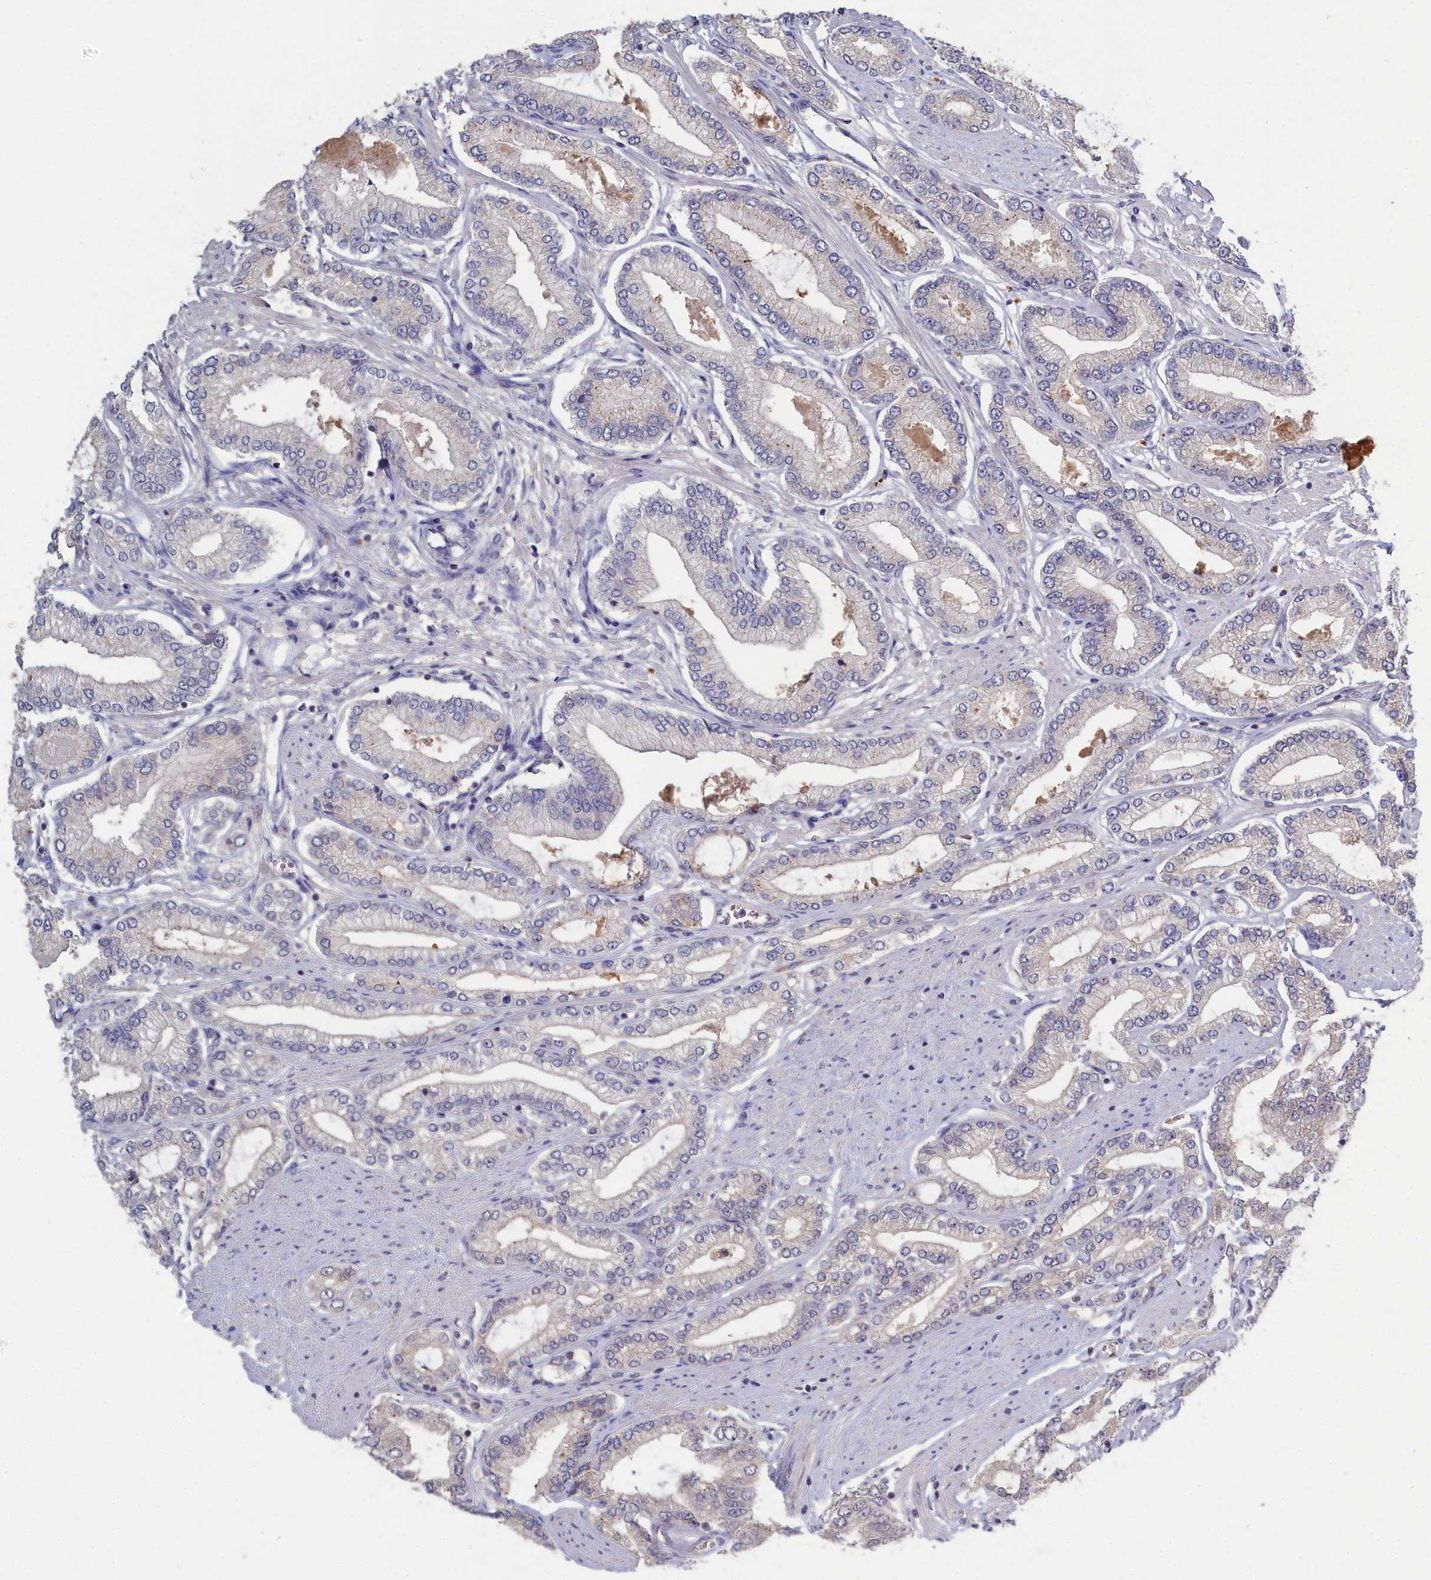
{"staining": {"intensity": "negative", "quantity": "none", "location": "none"}, "tissue": "prostate cancer", "cell_type": "Tumor cells", "image_type": "cancer", "snomed": [{"axis": "morphology", "description": "Adenocarcinoma, Low grade"}, {"axis": "topography", "description": "Prostate"}], "caption": "Low-grade adenocarcinoma (prostate) stained for a protein using immunohistochemistry (IHC) demonstrates no positivity tumor cells.", "gene": "CELF5", "patient": {"sex": "male", "age": 63}}